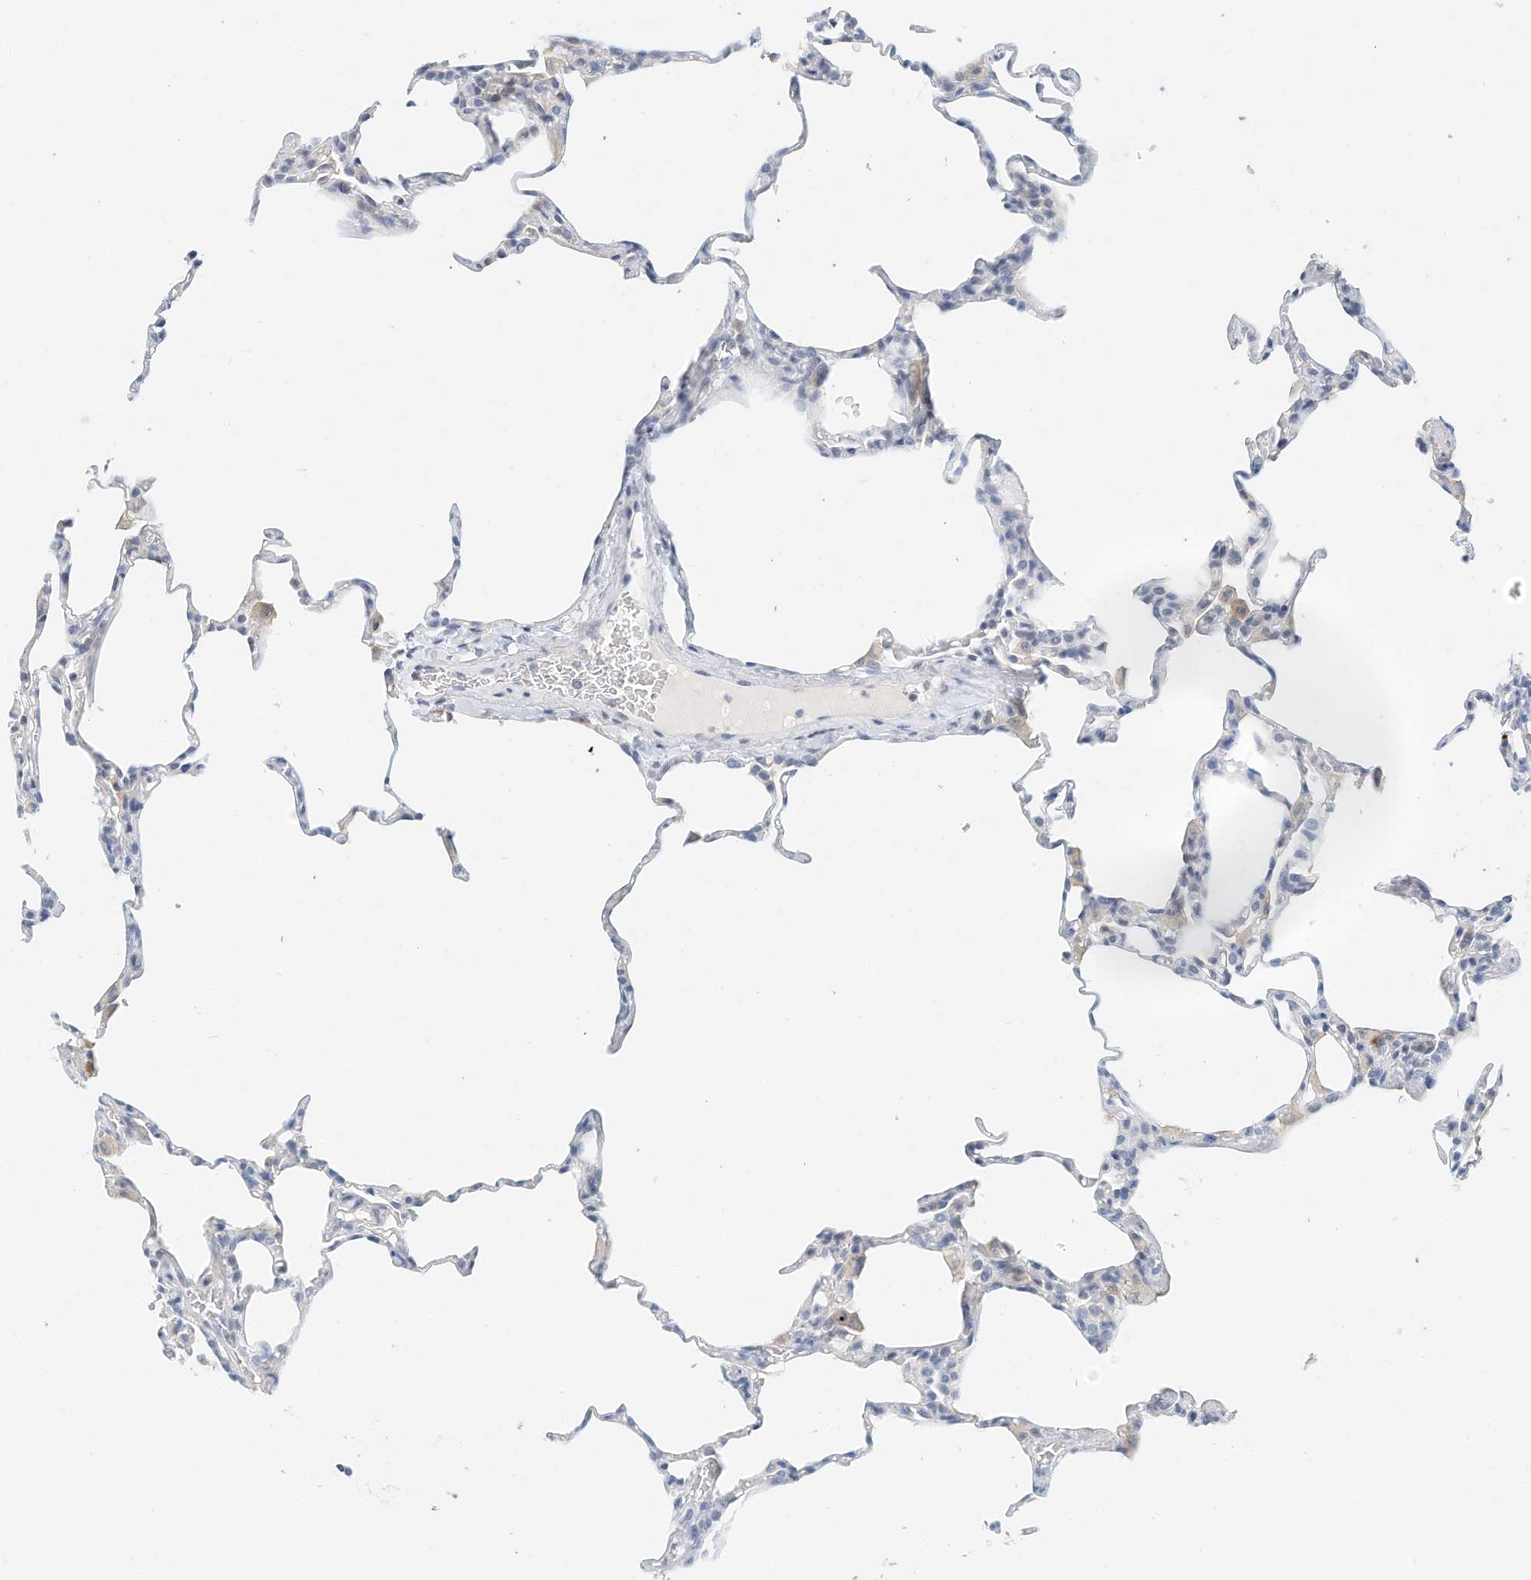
{"staining": {"intensity": "negative", "quantity": "none", "location": "none"}, "tissue": "lung", "cell_type": "Alveolar cells", "image_type": "normal", "snomed": [{"axis": "morphology", "description": "Normal tissue, NOS"}, {"axis": "topography", "description": "Lung"}], "caption": "High power microscopy photomicrograph of an immunohistochemistry histopathology image of normal lung, revealing no significant expression in alveolar cells. (DAB (3,3'-diaminobenzidine) immunohistochemistry, high magnification).", "gene": "MICAL1", "patient": {"sex": "male", "age": 20}}